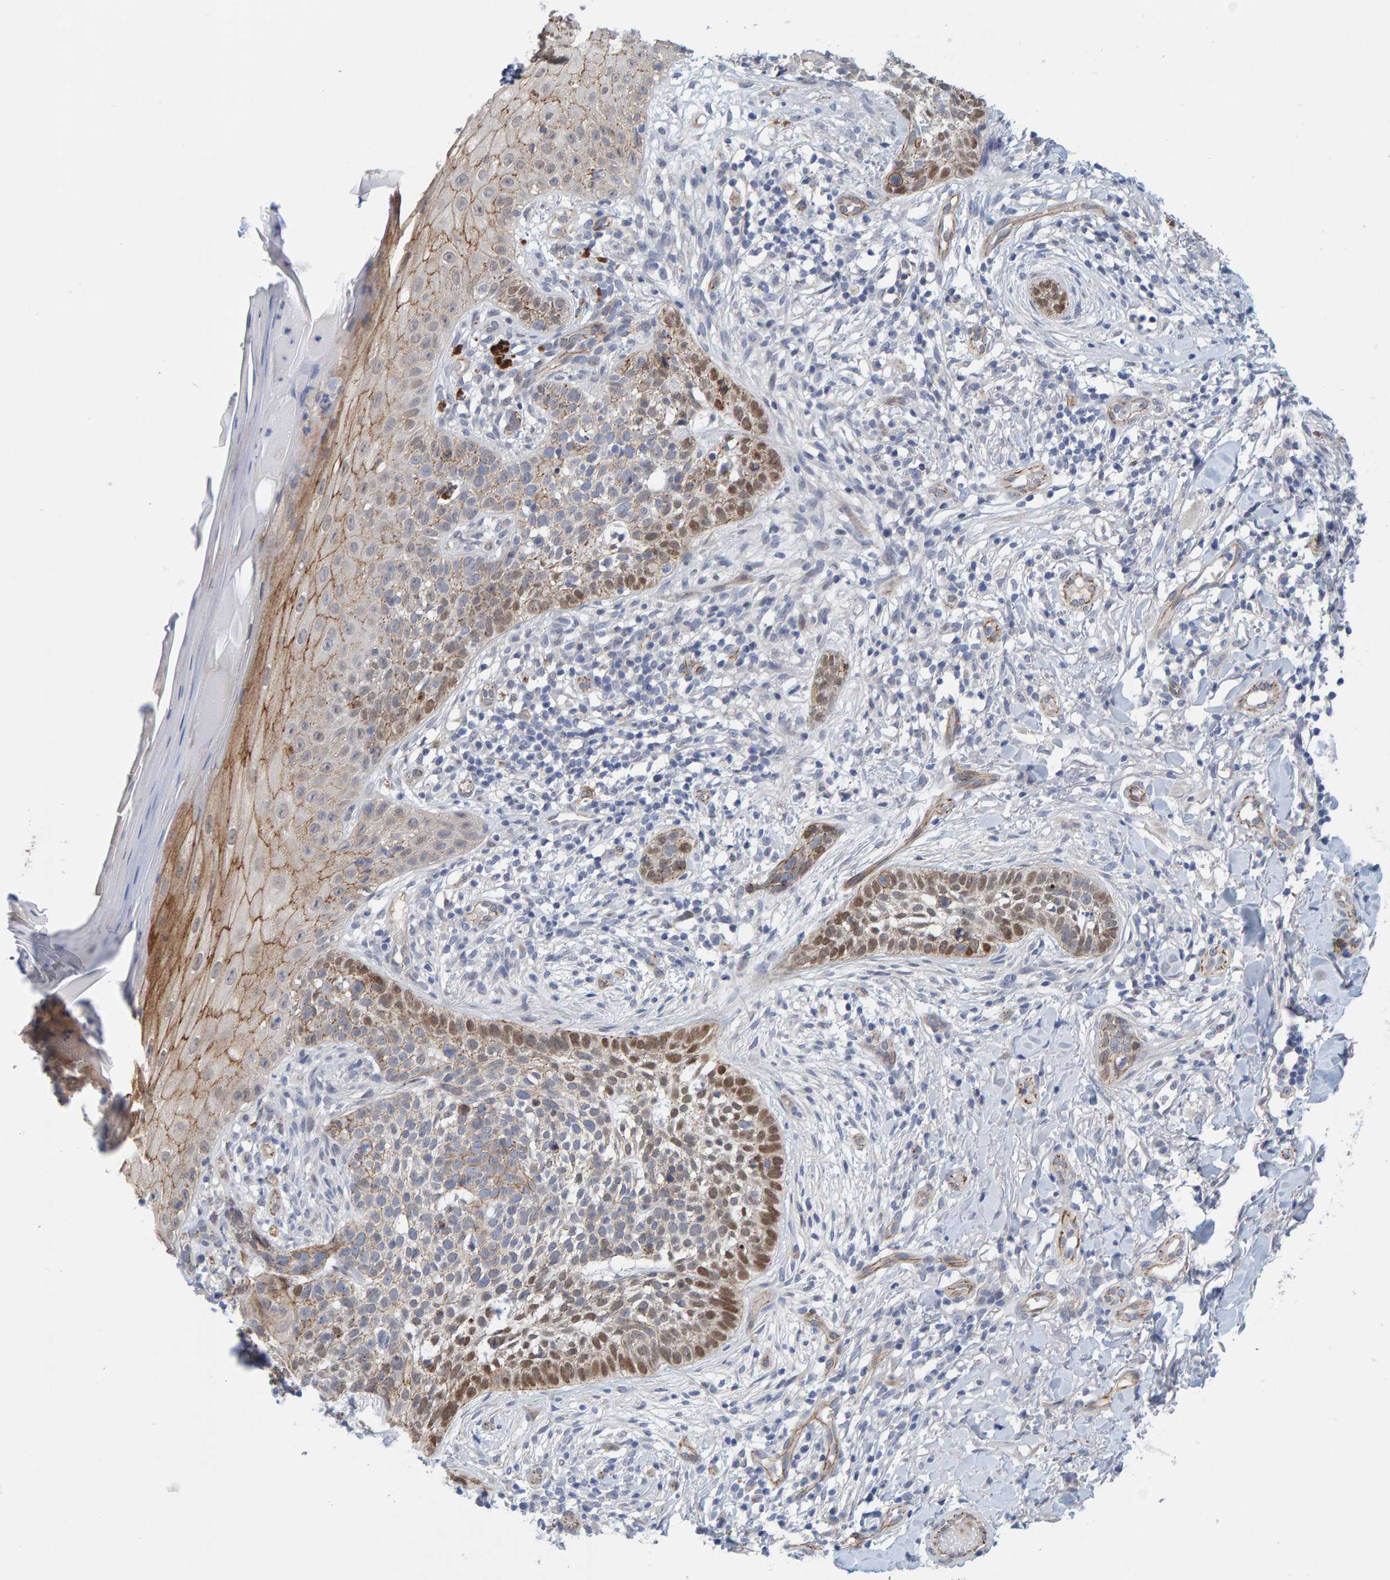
{"staining": {"intensity": "moderate", "quantity": "<25%", "location": "cytoplasmic/membranous,nuclear"}, "tissue": "skin cancer", "cell_type": "Tumor cells", "image_type": "cancer", "snomed": [{"axis": "morphology", "description": "Normal tissue, NOS"}, {"axis": "morphology", "description": "Basal cell carcinoma"}, {"axis": "topography", "description": "Skin"}], "caption": "Immunohistochemical staining of basal cell carcinoma (skin) displays low levels of moderate cytoplasmic/membranous and nuclear protein staining in approximately <25% of tumor cells.", "gene": "KRBA2", "patient": {"sex": "male", "age": 67}}